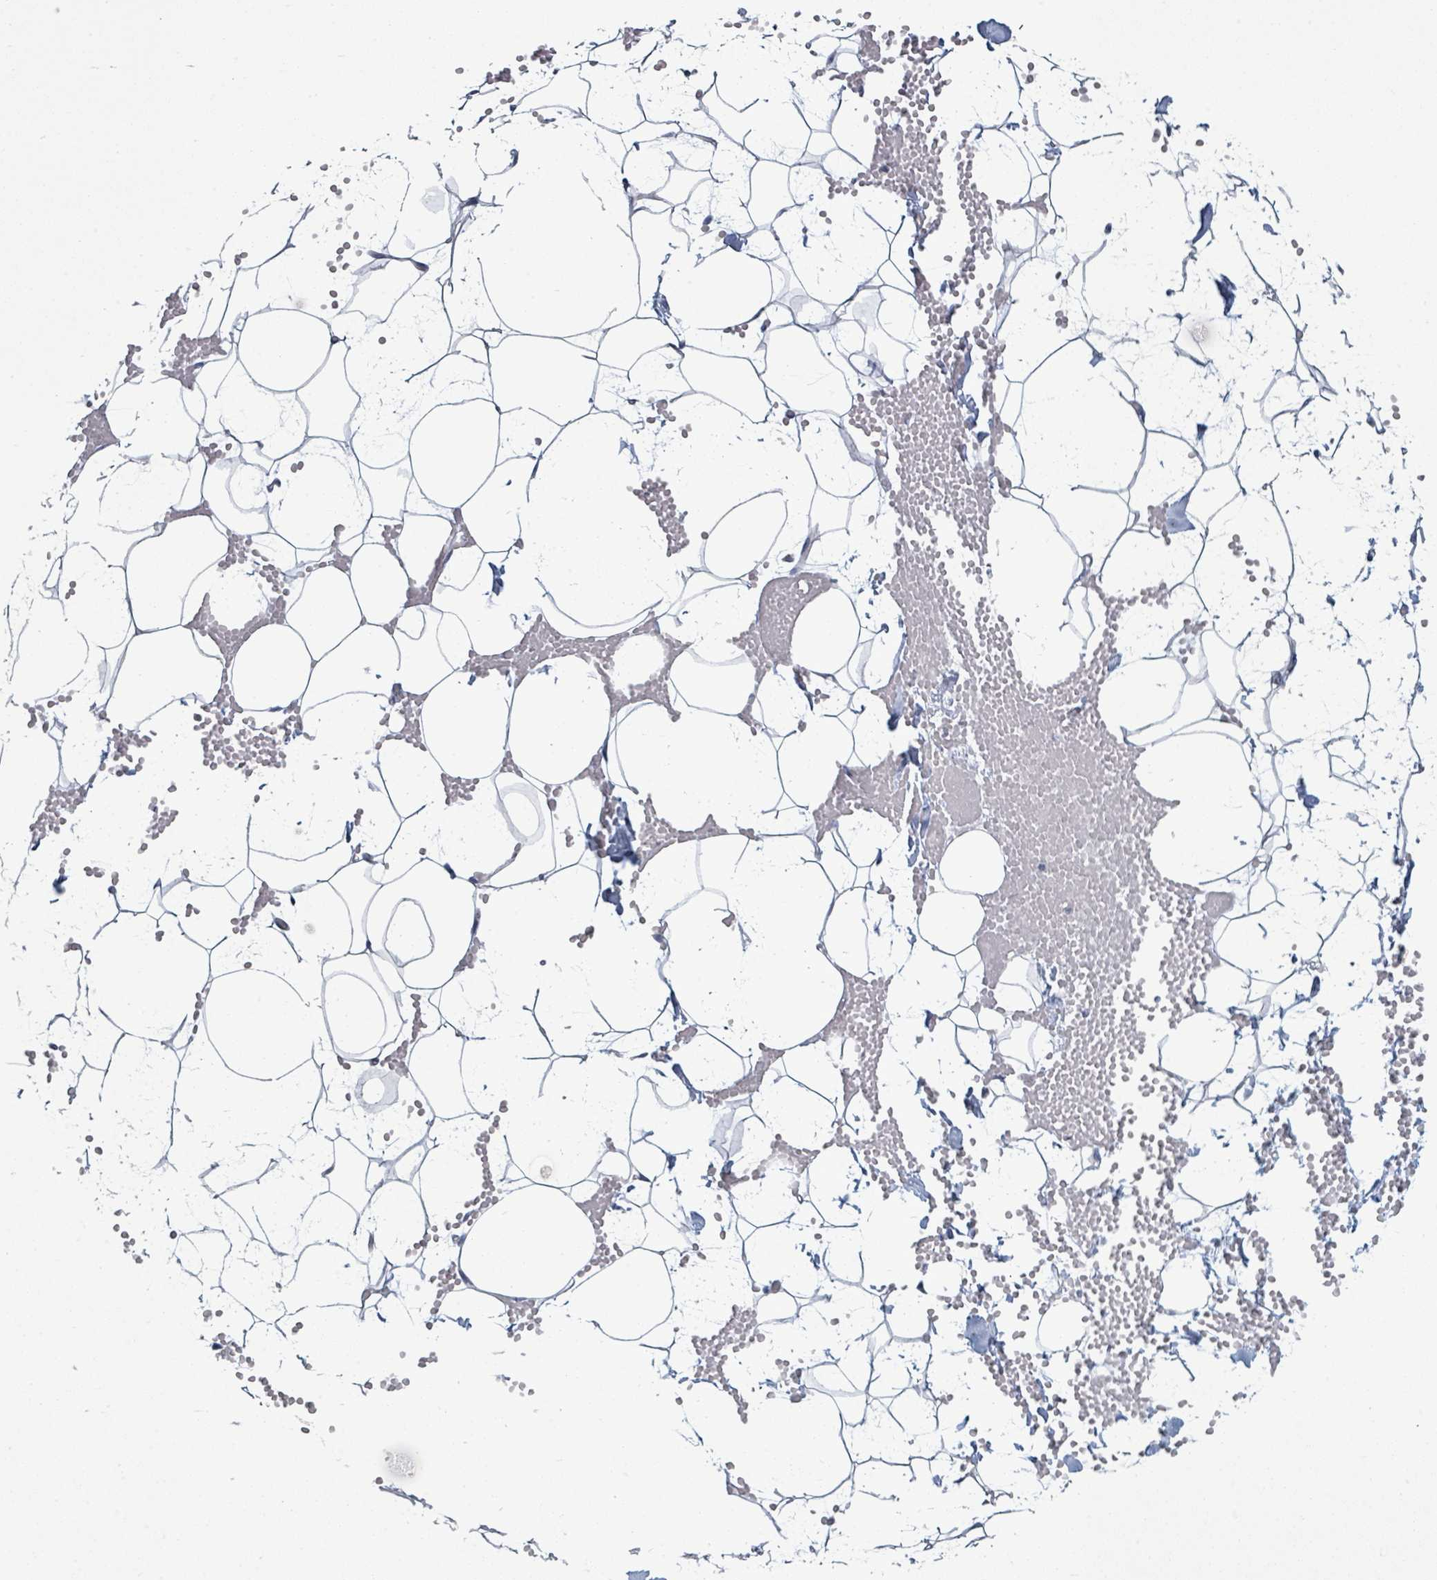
{"staining": {"intensity": "negative", "quantity": "none", "location": "none"}, "tissue": "adipose tissue", "cell_type": "Adipocytes", "image_type": "normal", "snomed": [{"axis": "morphology", "description": "Normal tissue, NOS"}, {"axis": "topography", "description": "Breast"}], "caption": "Micrograph shows no significant protein expression in adipocytes of unremarkable adipose tissue. (Stains: DAB (3,3'-diaminobenzidine) immunohistochemistry (IHC) with hematoxylin counter stain, Microscopy: brightfield microscopy at high magnification).", "gene": "SIRPB1", "patient": {"sex": "female", "age": 23}}